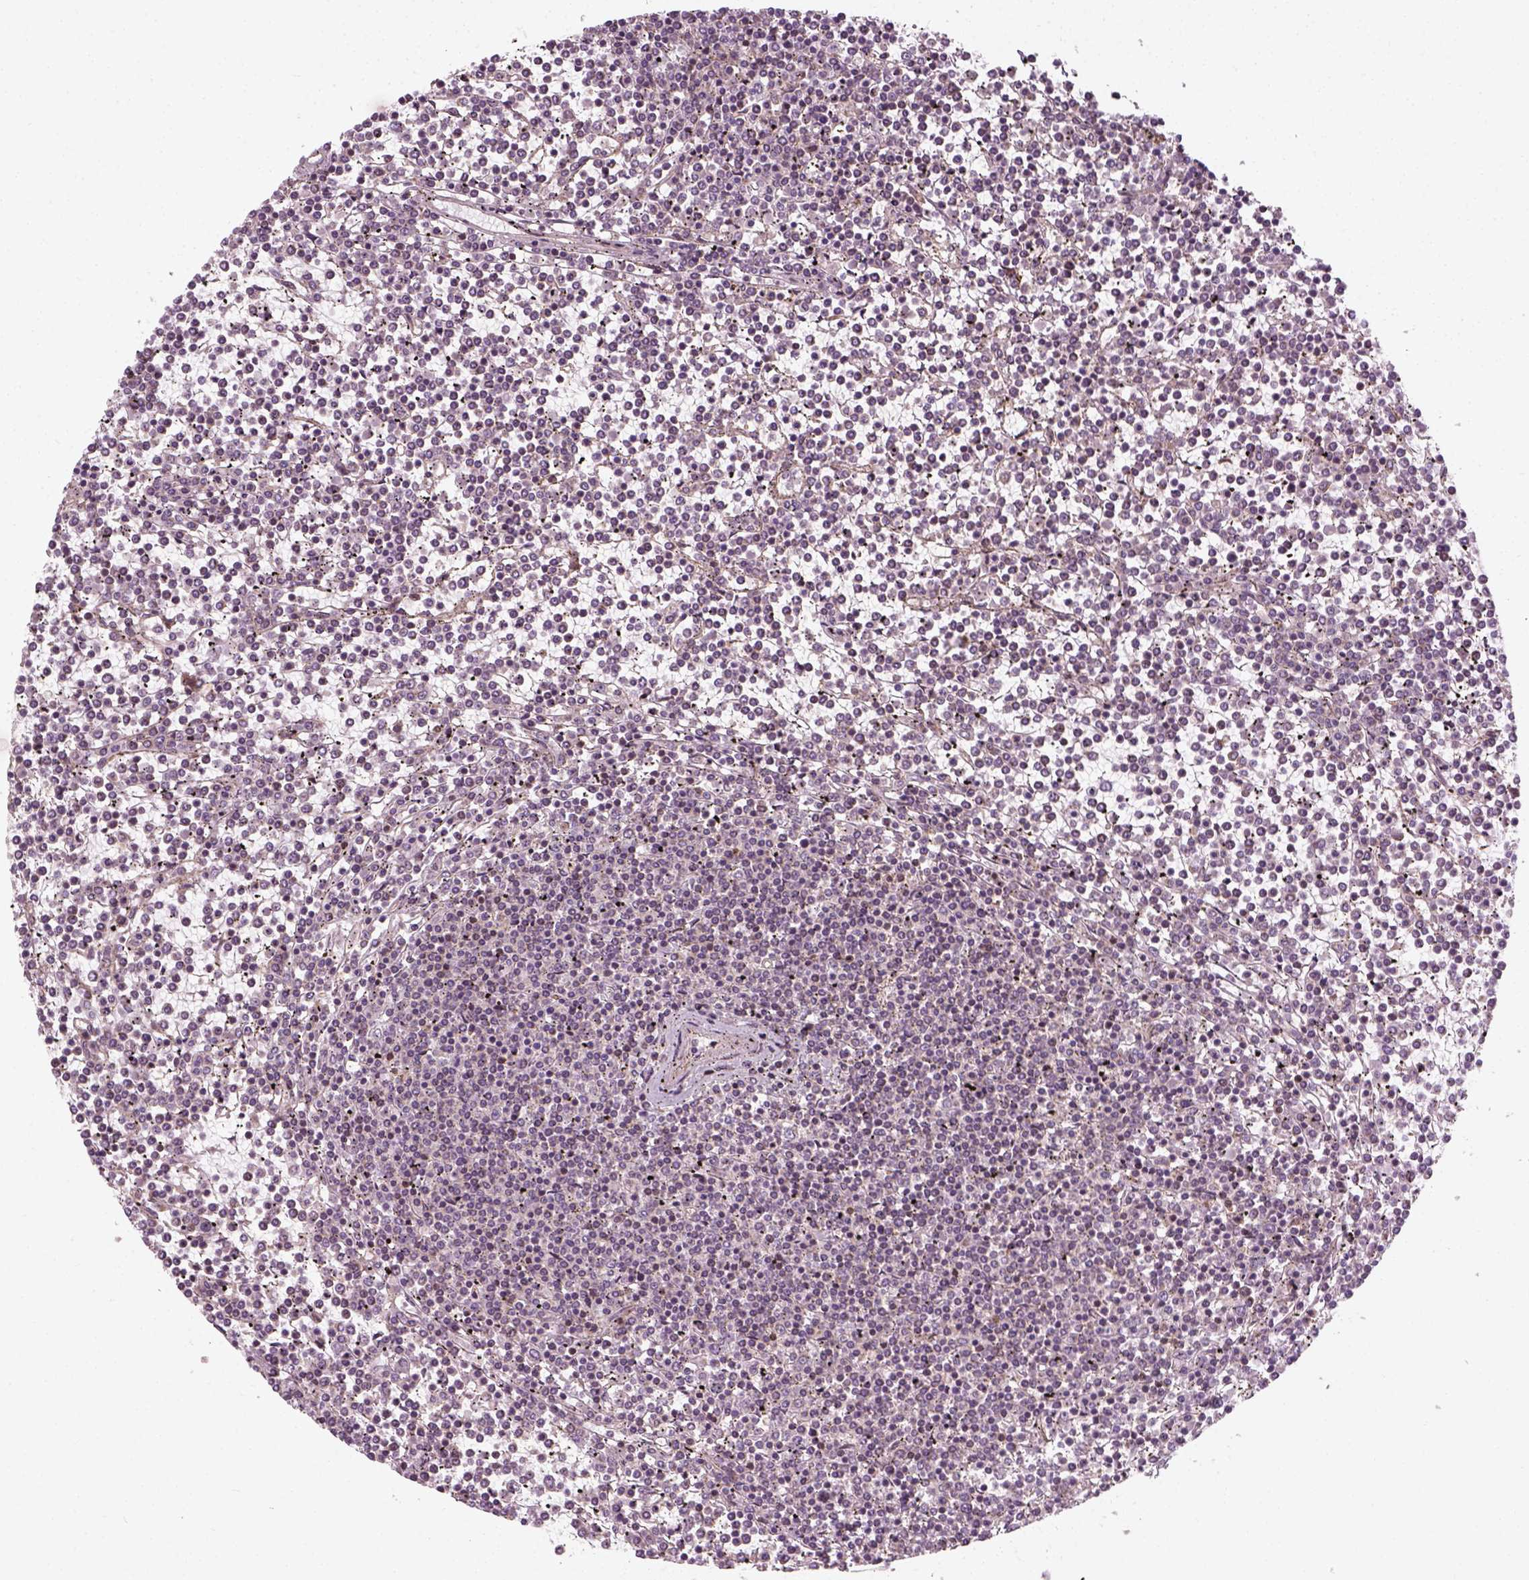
{"staining": {"intensity": "negative", "quantity": "none", "location": "none"}, "tissue": "lymphoma", "cell_type": "Tumor cells", "image_type": "cancer", "snomed": [{"axis": "morphology", "description": "Malignant lymphoma, non-Hodgkin's type, Low grade"}, {"axis": "topography", "description": "Spleen"}], "caption": "Tumor cells are negative for brown protein staining in lymphoma.", "gene": "DNASE1L1", "patient": {"sex": "female", "age": 19}}